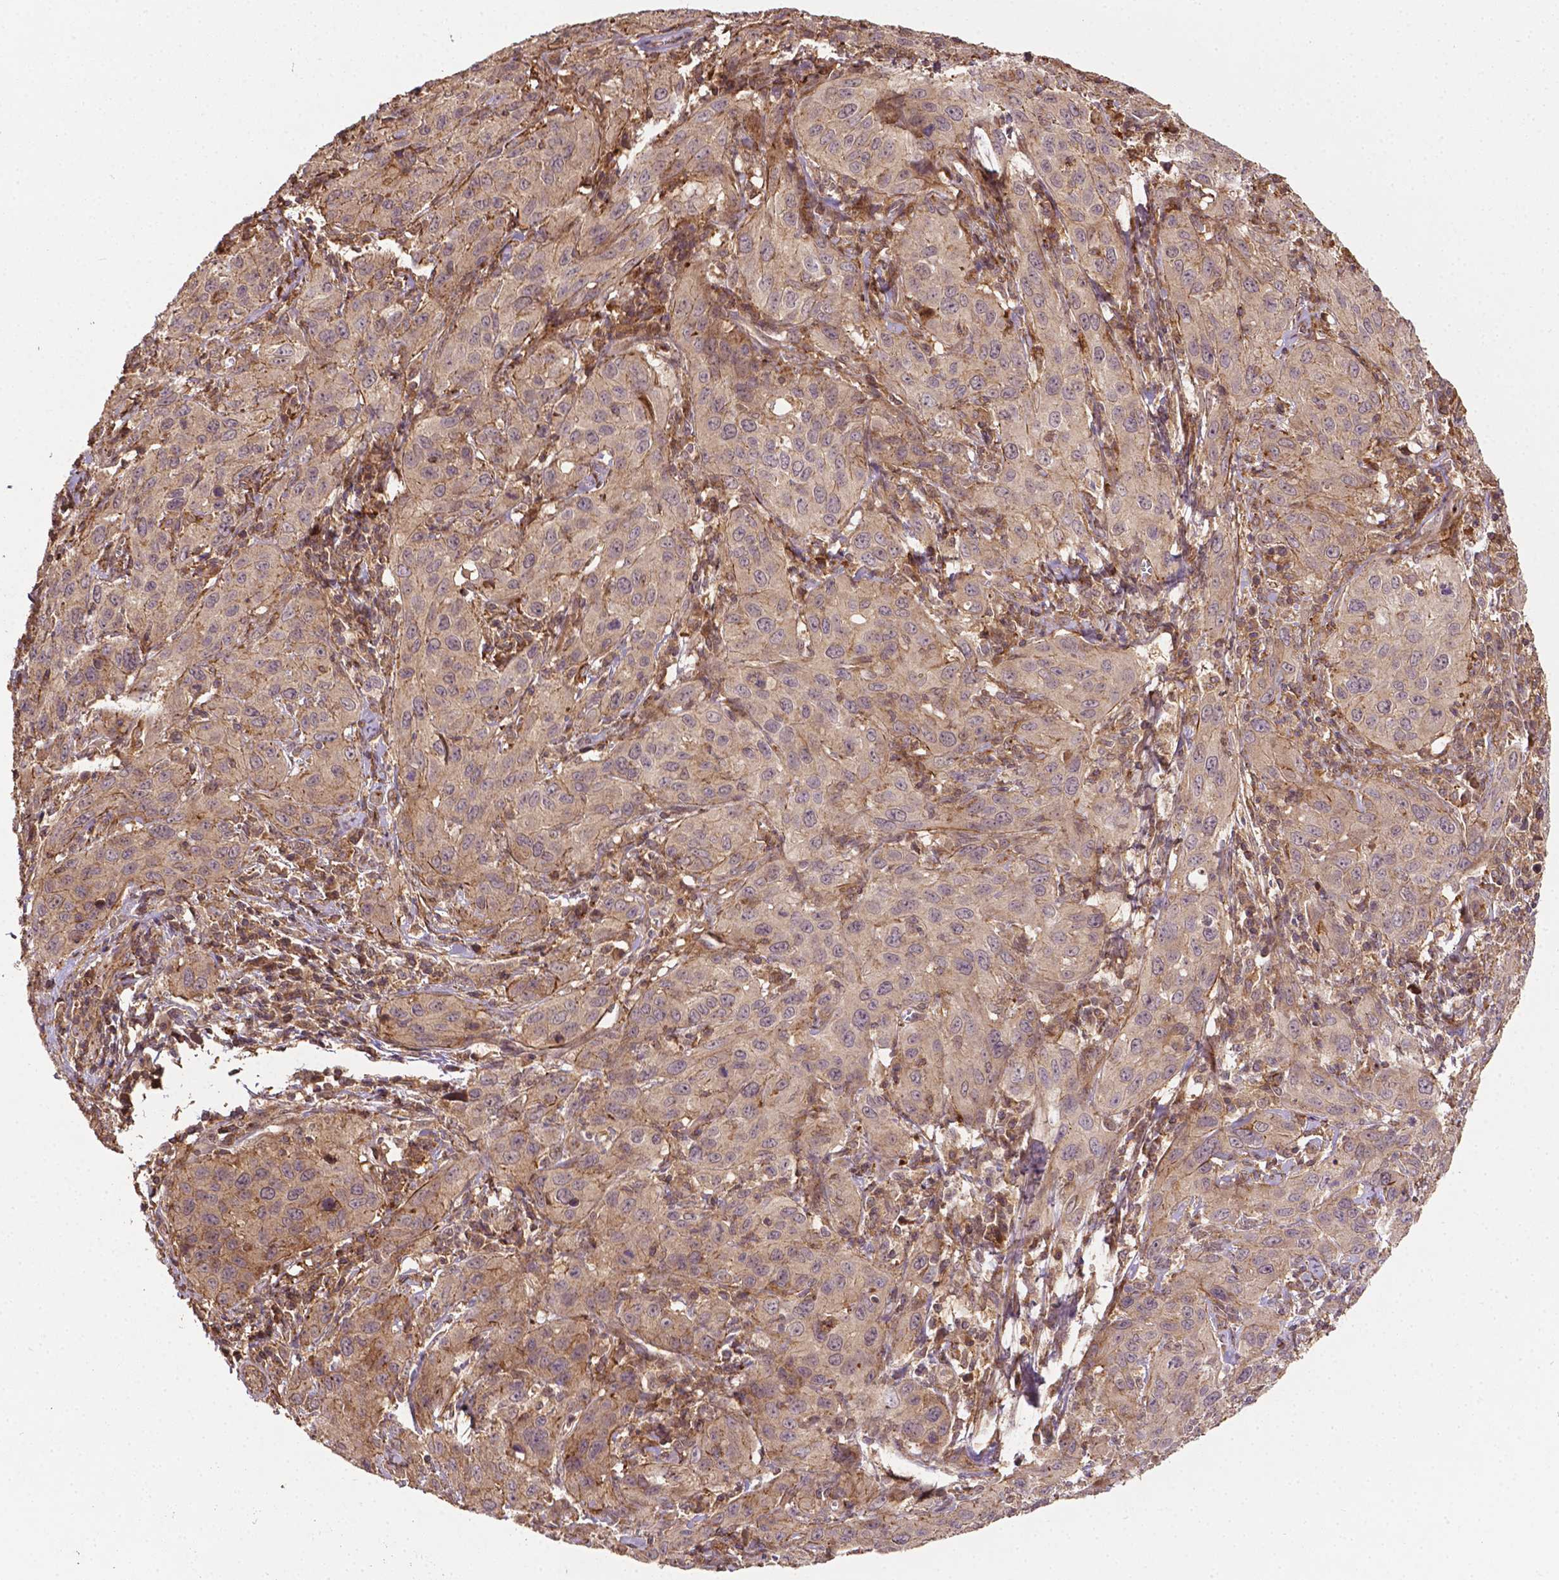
{"staining": {"intensity": "weak", "quantity": ">75%", "location": "cytoplasmic/membranous"}, "tissue": "cervical cancer", "cell_type": "Tumor cells", "image_type": "cancer", "snomed": [{"axis": "morphology", "description": "Normal tissue, NOS"}, {"axis": "morphology", "description": "Squamous cell carcinoma, NOS"}, {"axis": "topography", "description": "Cervix"}], "caption": "Brown immunohistochemical staining in squamous cell carcinoma (cervical) demonstrates weak cytoplasmic/membranous staining in about >75% of tumor cells.", "gene": "ZMYND19", "patient": {"sex": "female", "age": 51}}